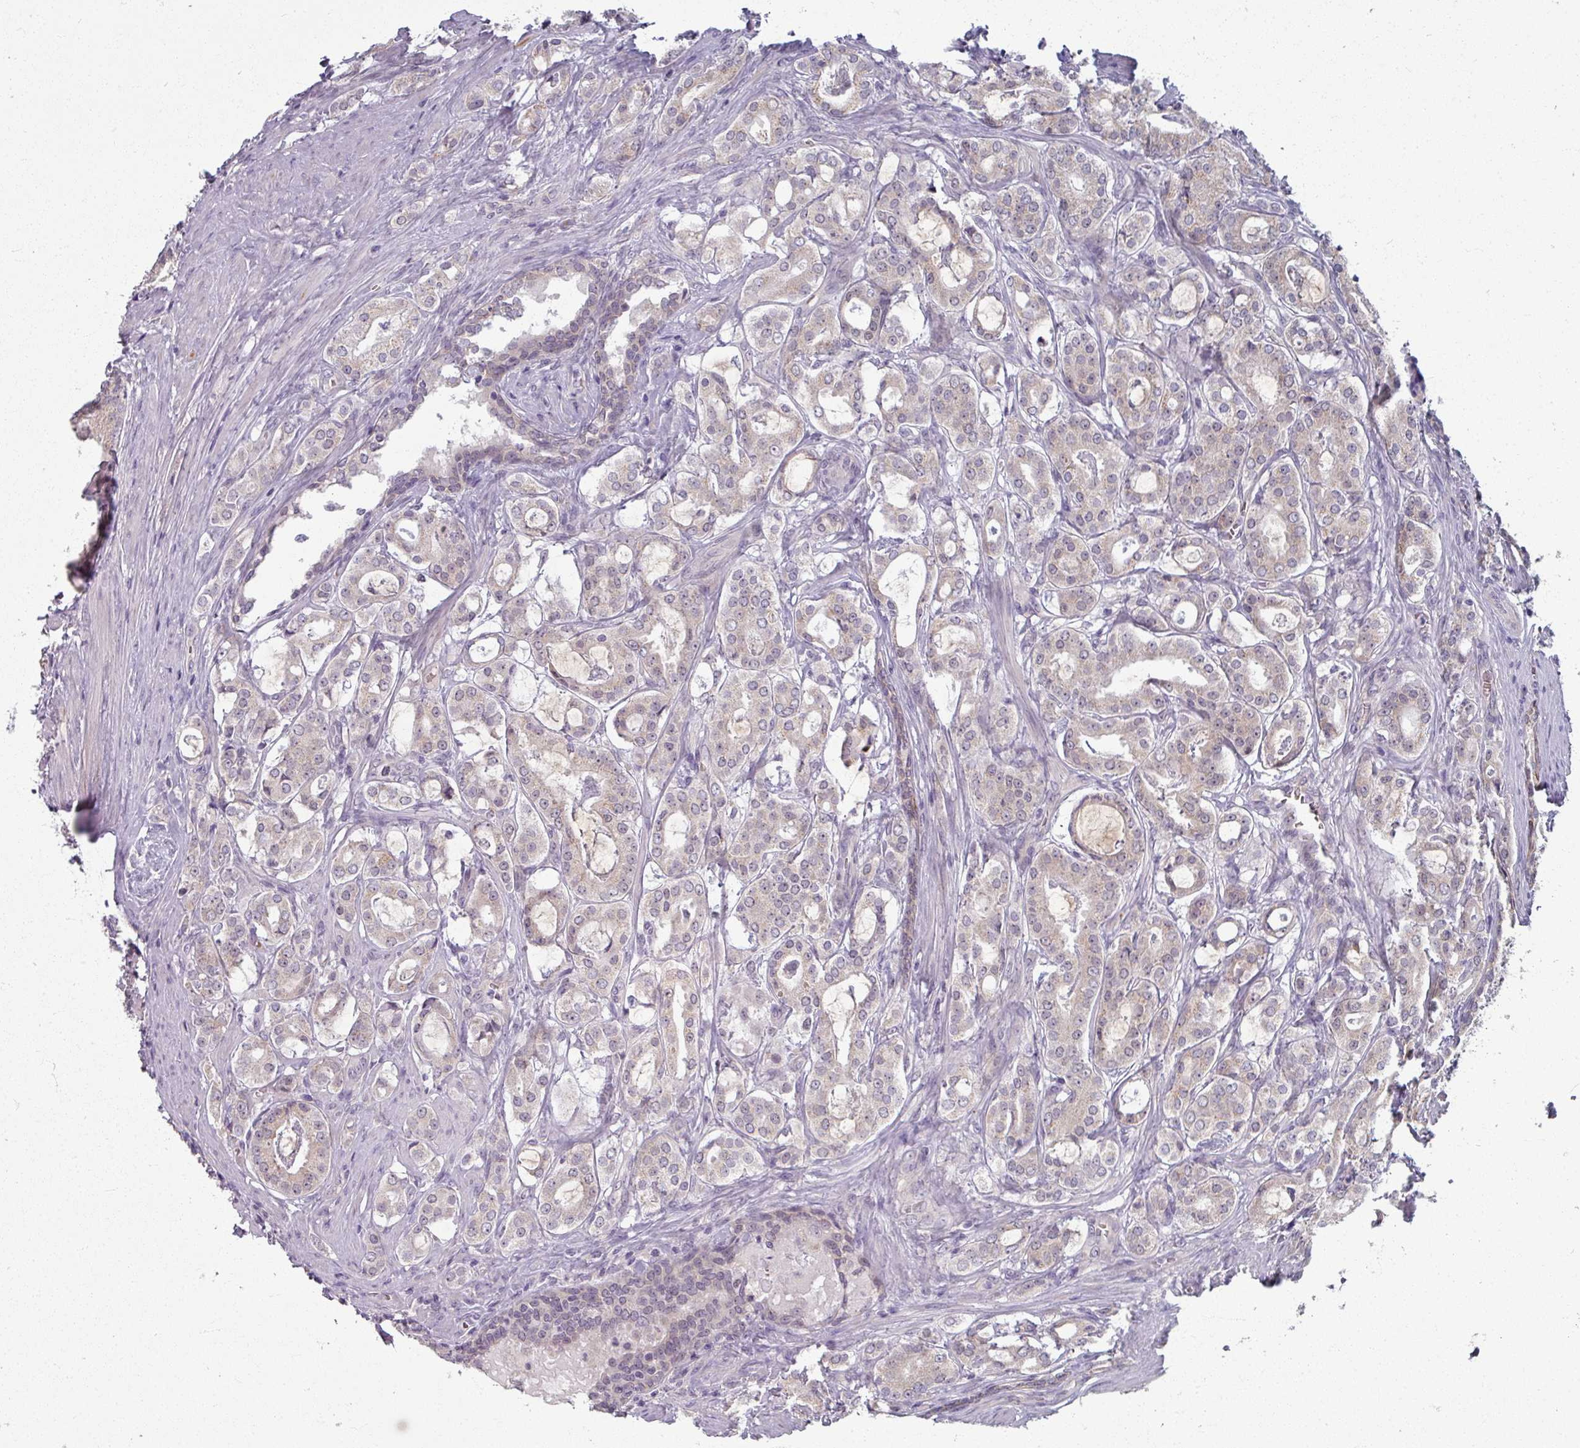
{"staining": {"intensity": "negative", "quantity": "none", "location": "none"}, "tissue": "prostate cancer", "cell_type": "Tumor cells", "image_type": "cancer", "snomed": [{"axis": "morphology", "description": "Adenocarcinoma, High grade"}, {"axis": "topography", "description": "Prostate"}], "caption": "Protein analysis of prostate cancer (adenocarcinoma (high-grade)) demonstrates no significant expression in tumor cells.", "gene": "KMT5C", "patient": {"sex": "male", "age": 63}}